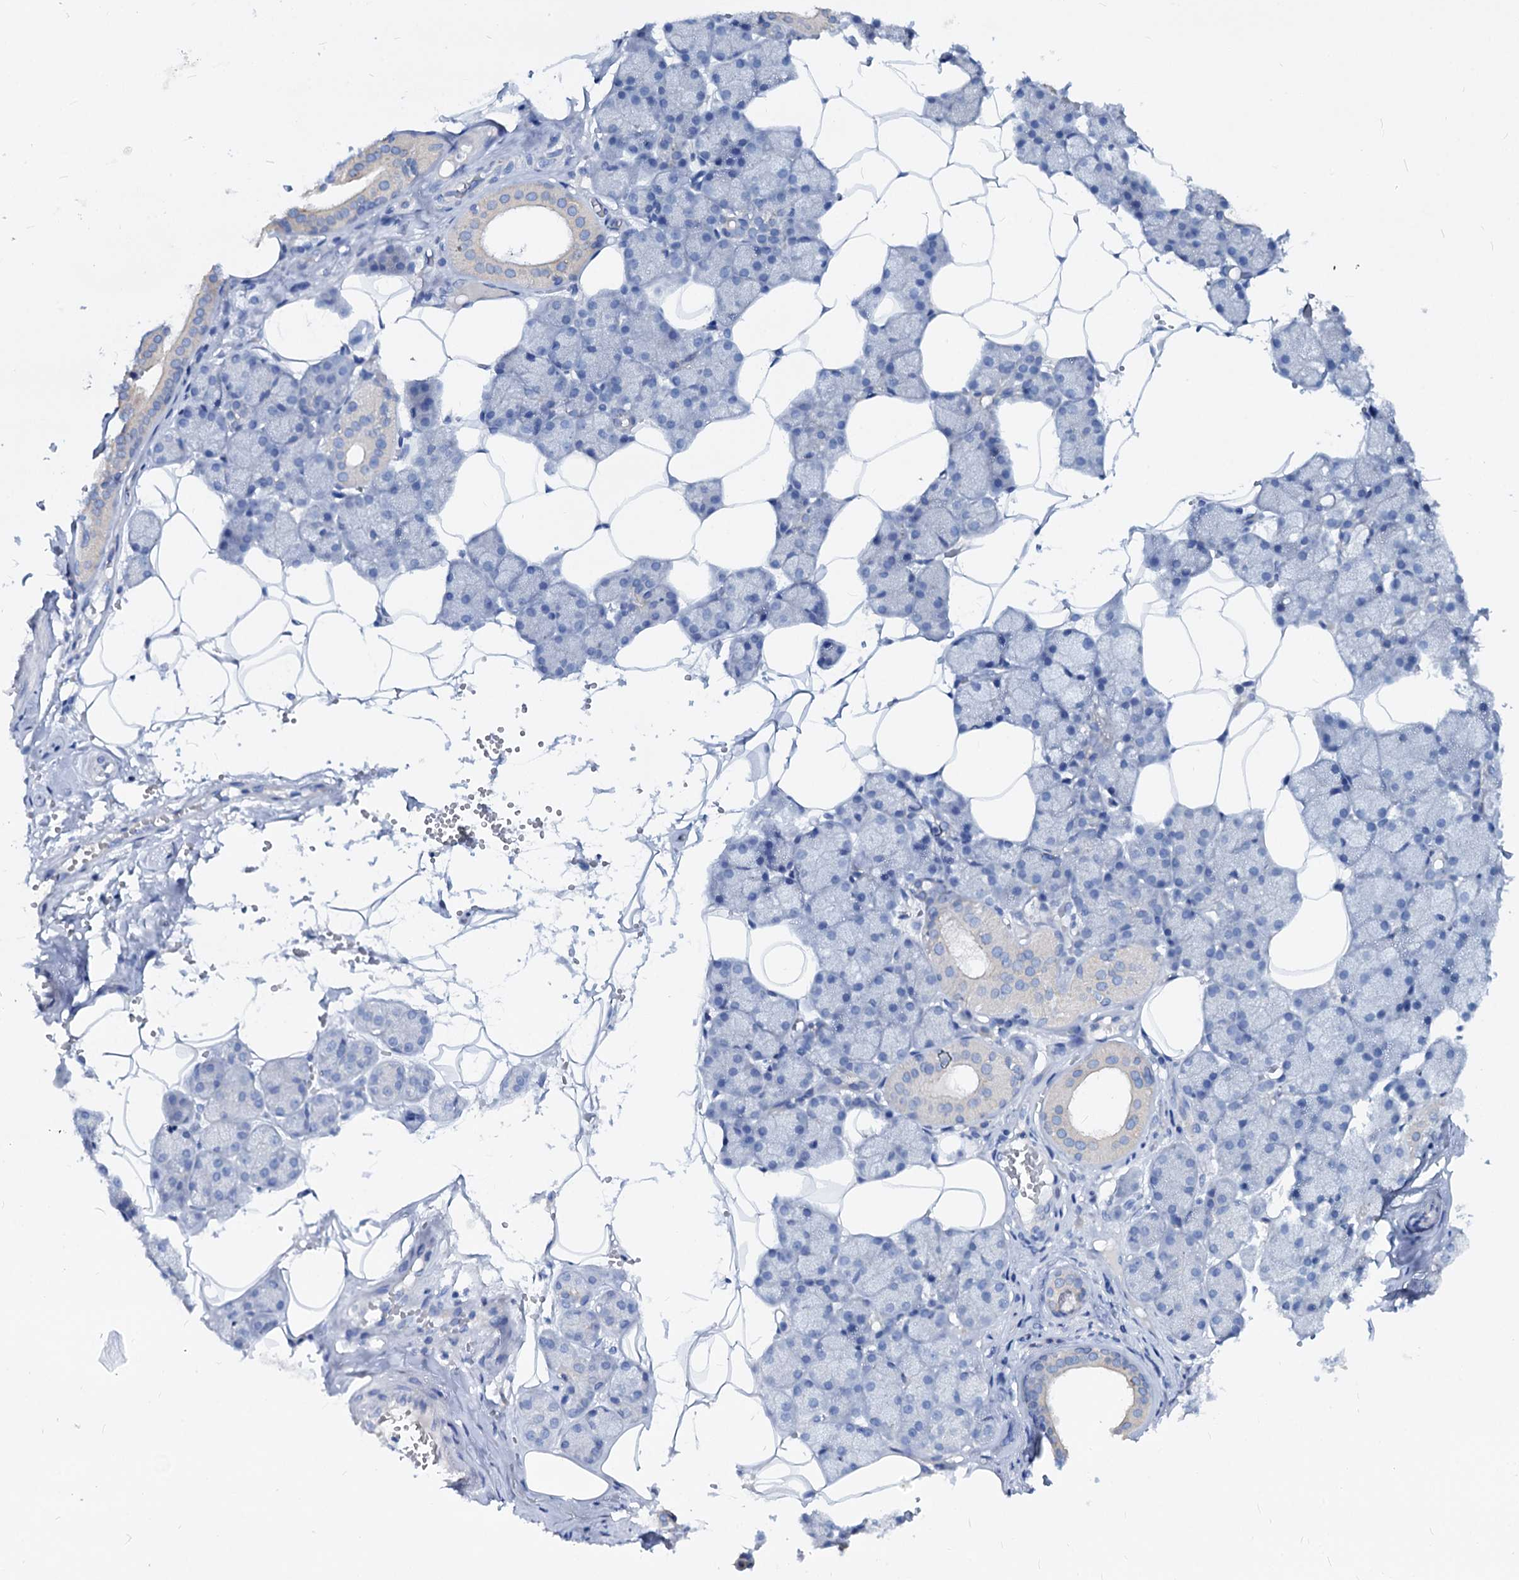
{"staining": {"intensity": "negative", "quantity": "none", "location": "none"}, "tissue": "salivary gland", "cell_type": "Glandular cells", "image_type": "normal", "snomed": [{"axis": "morphology", "description": "Normal tissue, NOS"}, {"axis": "topography", "description": "Salivary gland"}], "caption": "Human salivary gland stained for a protein using immunohistochemistry (IHC) demonstrates no expression in glandular cells.", "gene": "DYDC2", "patient": {"sex": "male", "age": 62}}